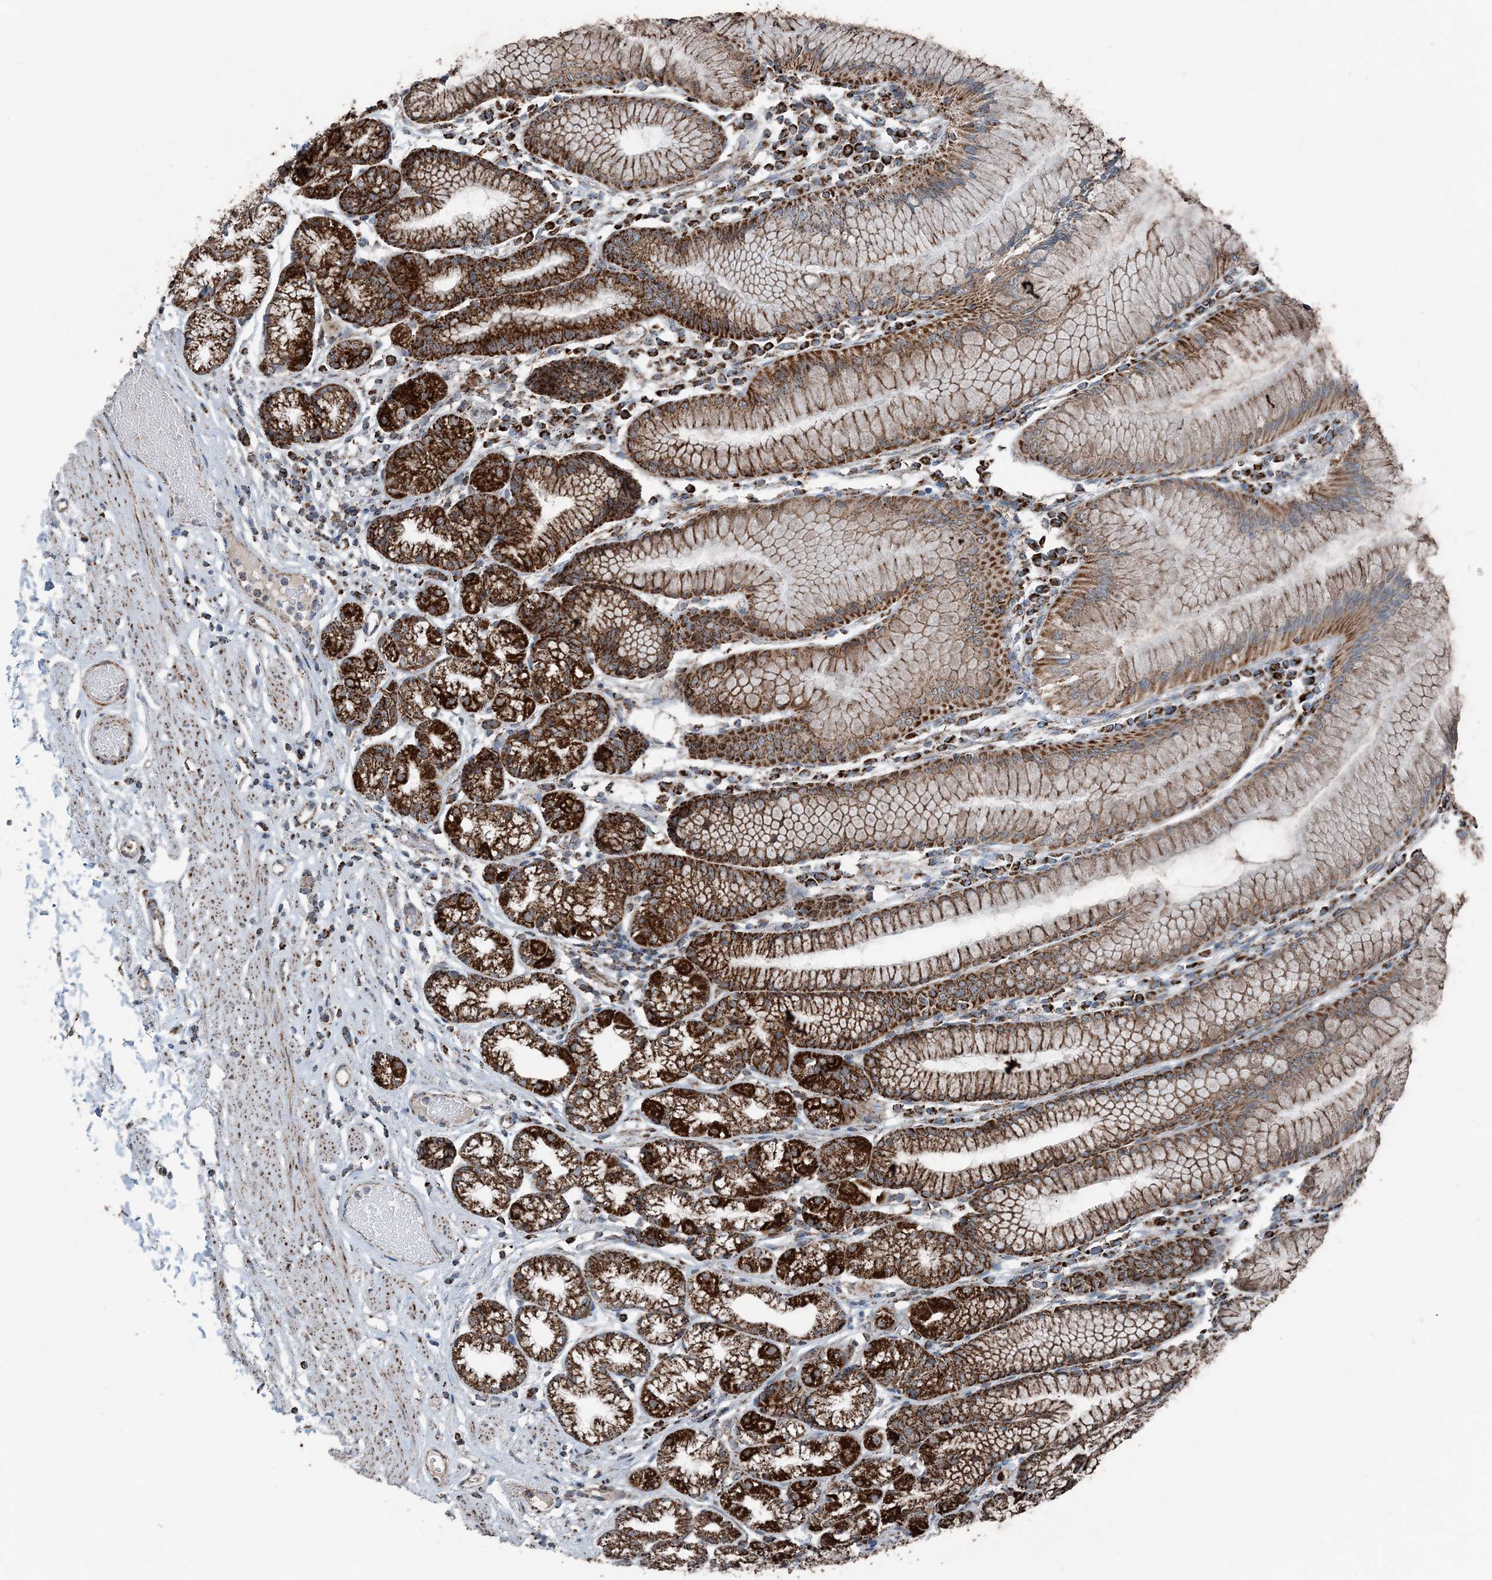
{"staining": {"intensity": "strong", "quantity": ">75%", "location": "cytoplasmic/membranous"}, "tissue": "stomach", "cell_type": "Glandular cells", "image_type": "normal", "snomed": [{"axis": "morphology", "description": "Normal tissue, NOS"}, {"axis": "topography", "description": "Stomach"}], "caption": "Immunohistochemistry image of benign stomach: stomach stained using immunohistochemistry (IHC) reveals high levels of strong protein expression localized specifically in the cytoplasmic/membranous of glandular cells, appearing as a cytoplasmic/membranous brown color.", "gene": "SUCLG1", "patient": {"sex": "female", "age": 57}}